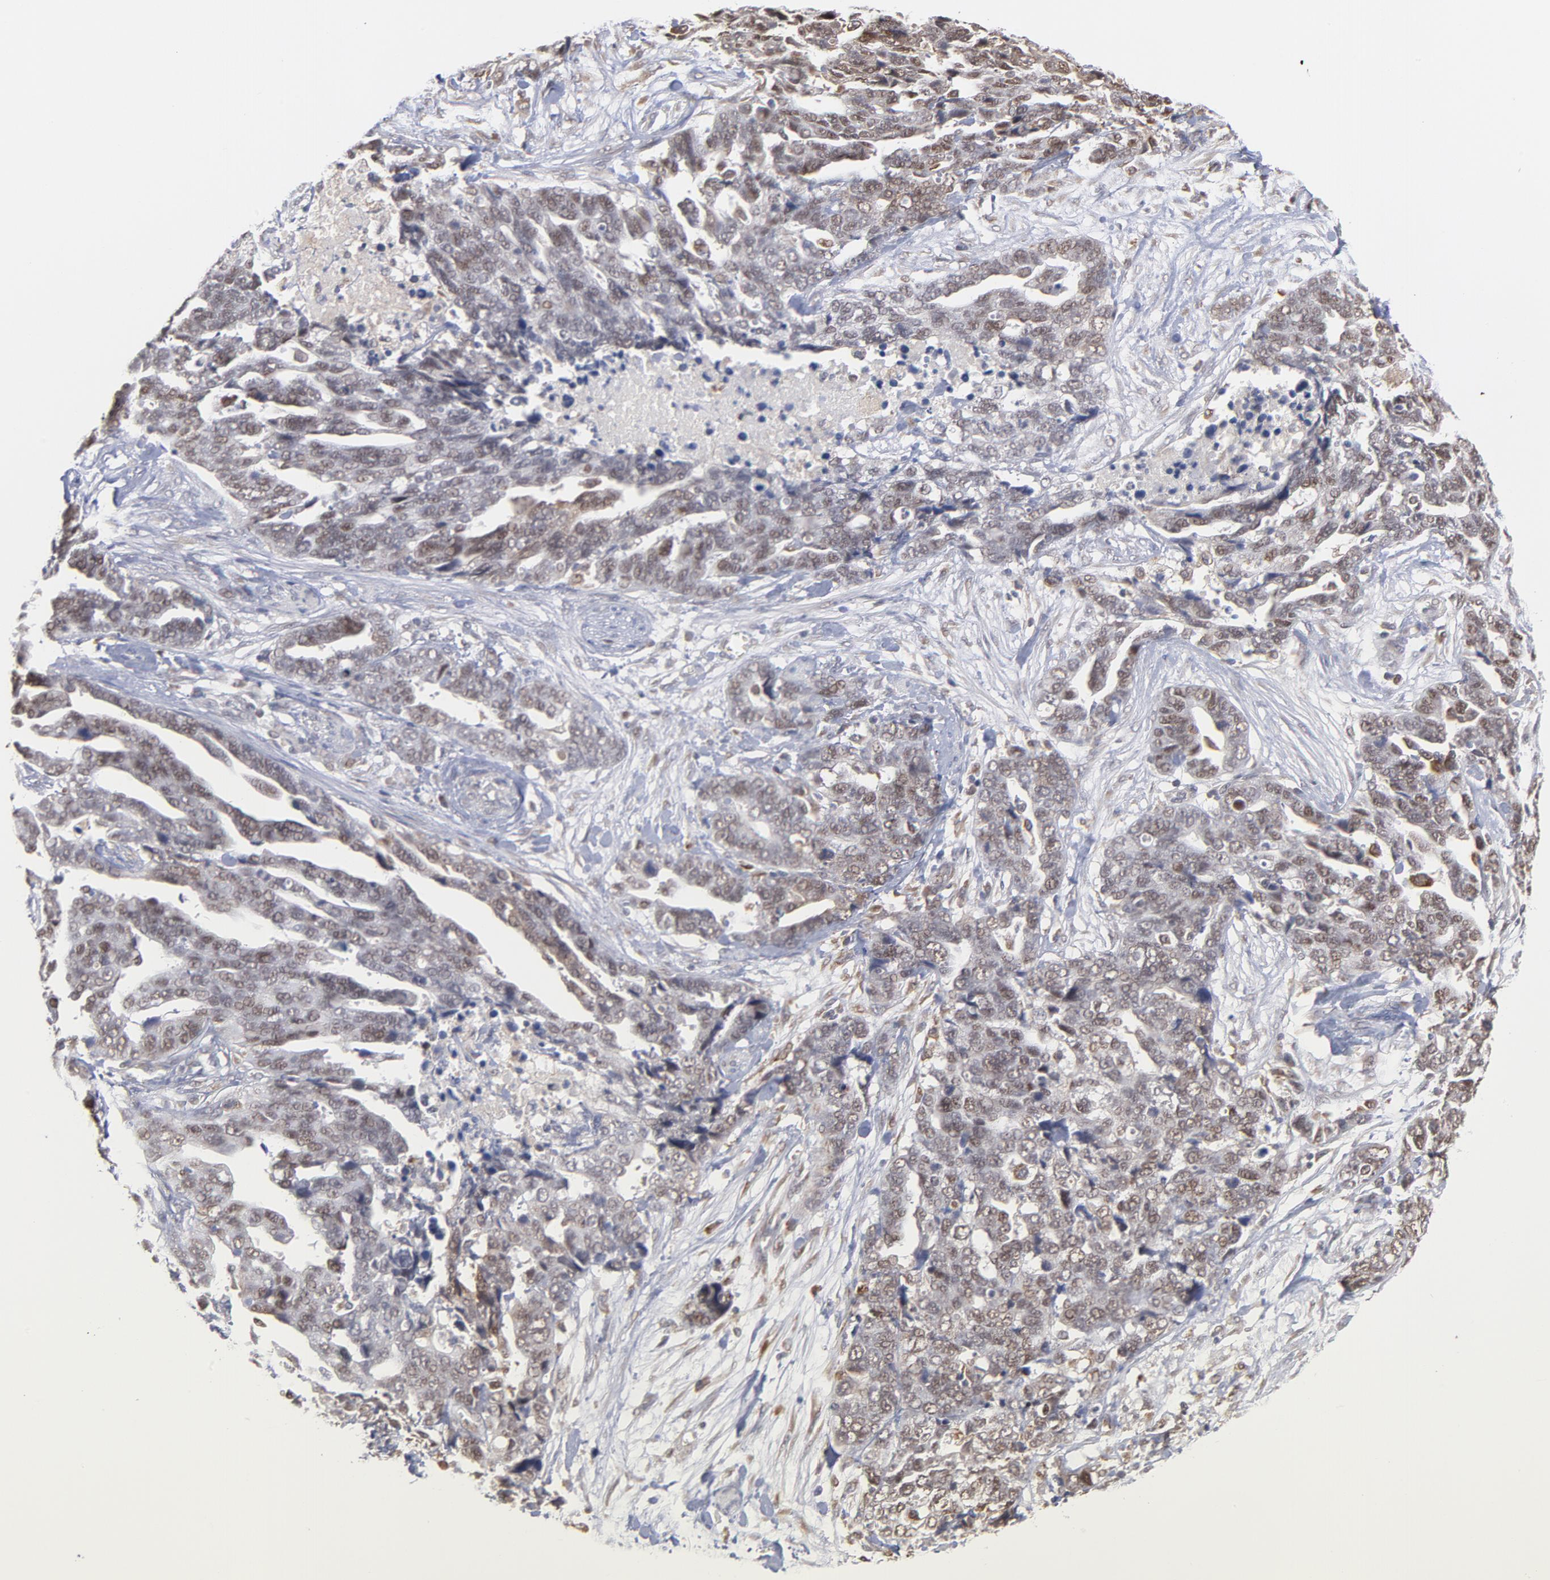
{"staining": {"intensity": "weak", "quantity": "<25%", "location": "nuclear"}, "tissue": "ovarian cancer", "cell_type": "Tumor cells", "image_type": "cancer", "snomed": [{"axis": "morphology", "description": "Normal tissue, NOS"}, {"axis": "morphology", "description": "Cystadenocarcinoma, serous, NOS"}, {"axis": "topography", "description": "Fallopian tube"}, {"axis": "topography", "description": "Ovary"}], "caption": "Histopathology image shows no significant protein staining in tumor cells of ovarian cancer.", "gene": "OAS1", "patient": {"sex": "female", "age": 56}}